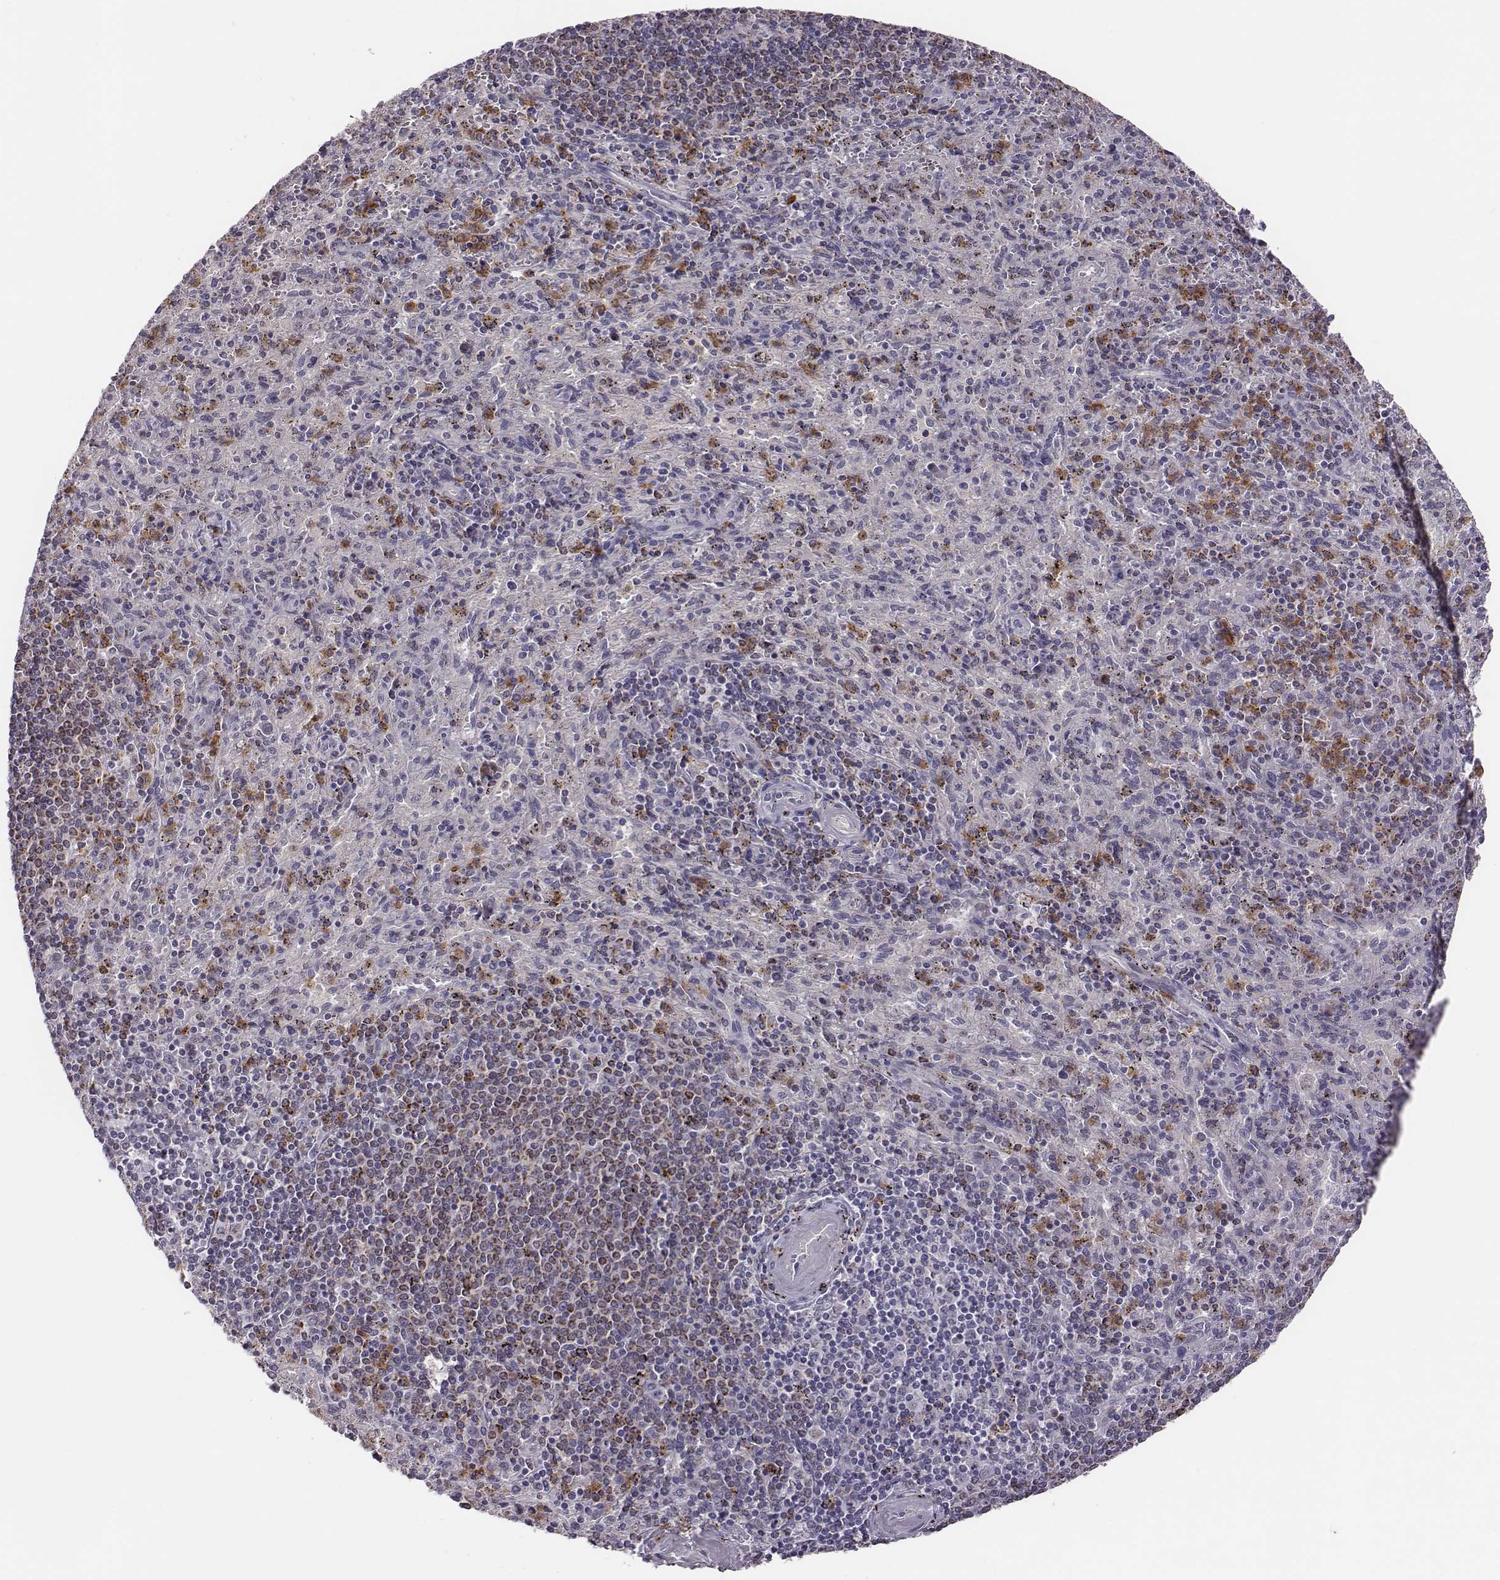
{"staining": {"intensity": "moderate", "quantity": "<25%", "location": "cytoplasmic/membranous"}, "tissue": "spleen", "cell_type": "Cells in red pulp", "image_type": "normal", "snomed": [{"axis": "morphology", "description": "Normal tissue, NOS"}, {"axis": "topography", "description": "Spleen"}], "caption": "DAB immunohistochemical staining of unremarkable spleen reveals moderate cytoplasmic/membranous protein expression in about <25% of cells in red pulp.", "gene": "KMO", "patient": {"sex": "male", "age": 57}}